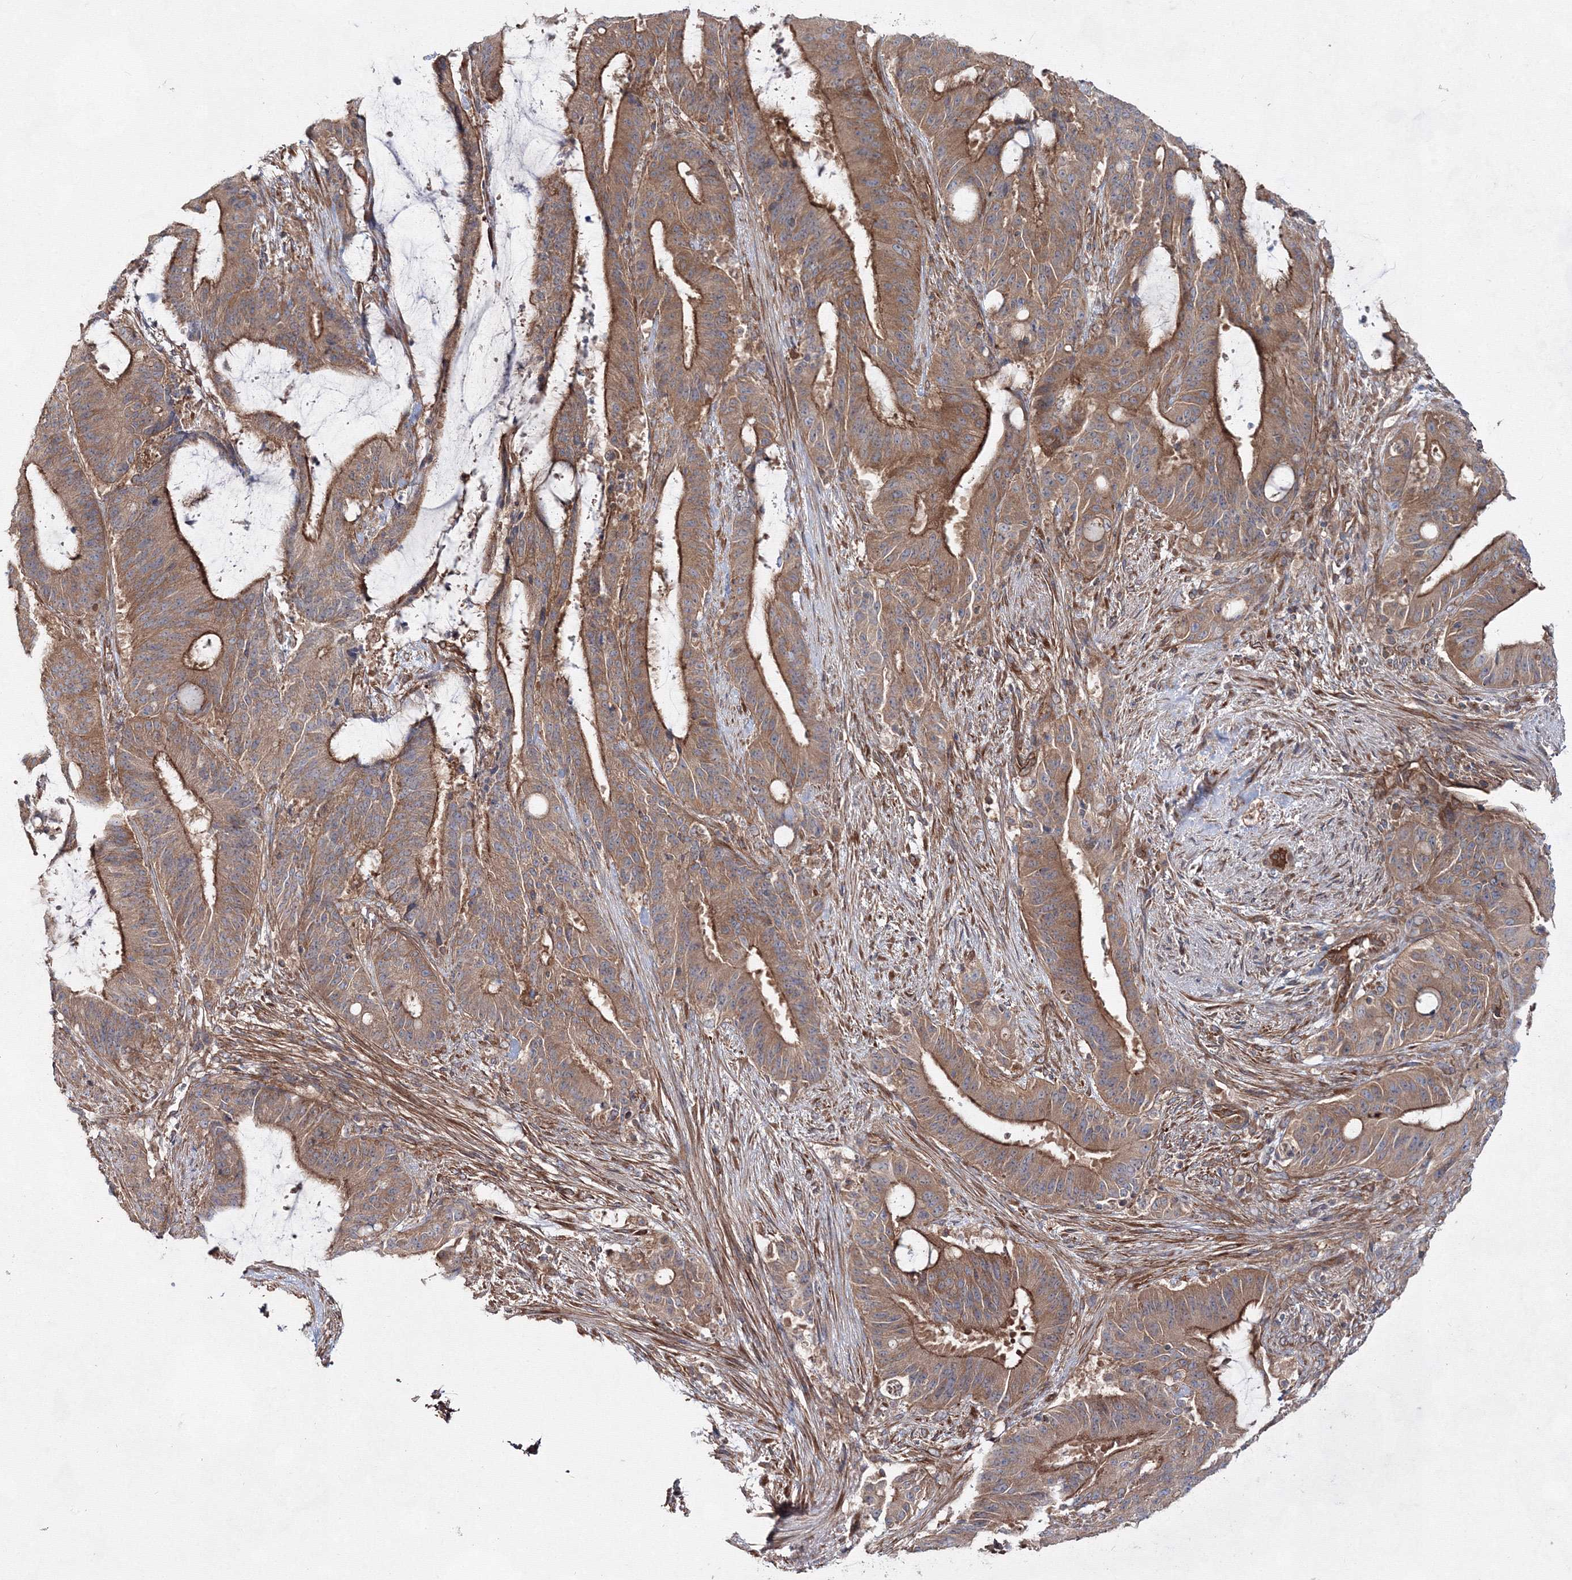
{"staining": {"intensity": "moderate", "quantity": ">75%", "location": "cytoplasmic/membranous"}, "tissue": "liver cancer", "cell_type": "Tumor cells", "image_type": "cancer", "snomed": [{"axis": "morphology", "description": "Normal tissue, NOS"}, {"axis": "morphology", "description": "Cholangiocarcinoma"}, {"axis": "topography", "description": "Liver"}, {"axis": "topography", "description": "Peripheral nerve tissue"}], "caption": "Moderate cytoplasmic/membranous staining for a protein is seen in approximately >75% of tumor cells of liver cancer (cholangiocarcinoma) using immunohistochemistry (IHC).", "gene": "EXOC6", "patient": {"sex": "female", "age": 73}}